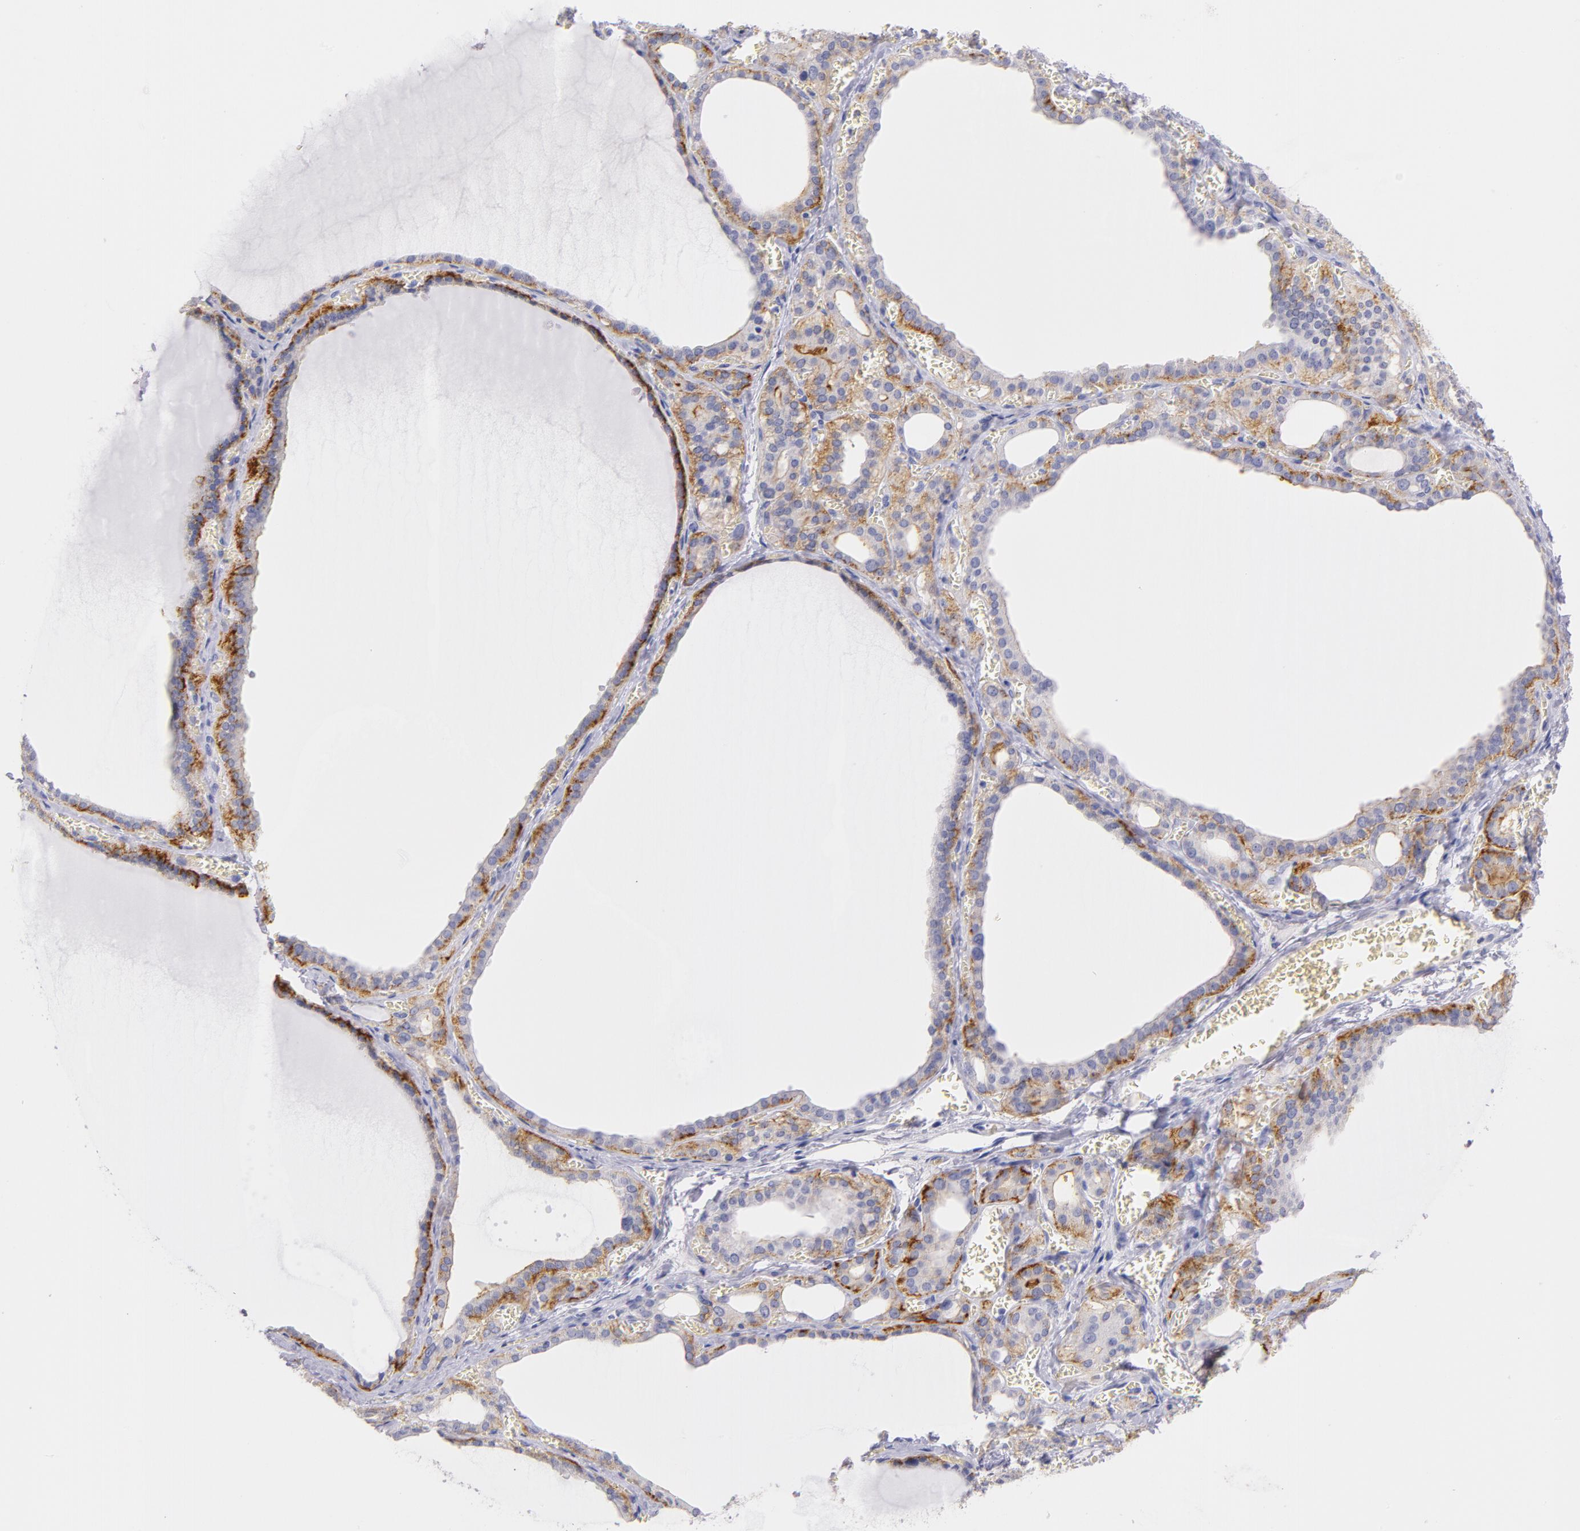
{"staining": {"intensity": "moderate", "quantity": ">75%", "location": "cytoplasmic/membranous"}, "tissue": "thyroid gland", "cell_type": "Glandular cells", "image_type": "normal", "snomed": [{"axis": "morphology", "description": "Normal tissue, NOS"}, {"axis": "topography", "description": "Thyroid gland"}], "caption": "Thyroid gland stained with IHC shows moderate cytoplasmic/membranous positivity in about >75% of glandular cells.", "gene": "CD44", "patient": {"sex": "female", "age": 55}}